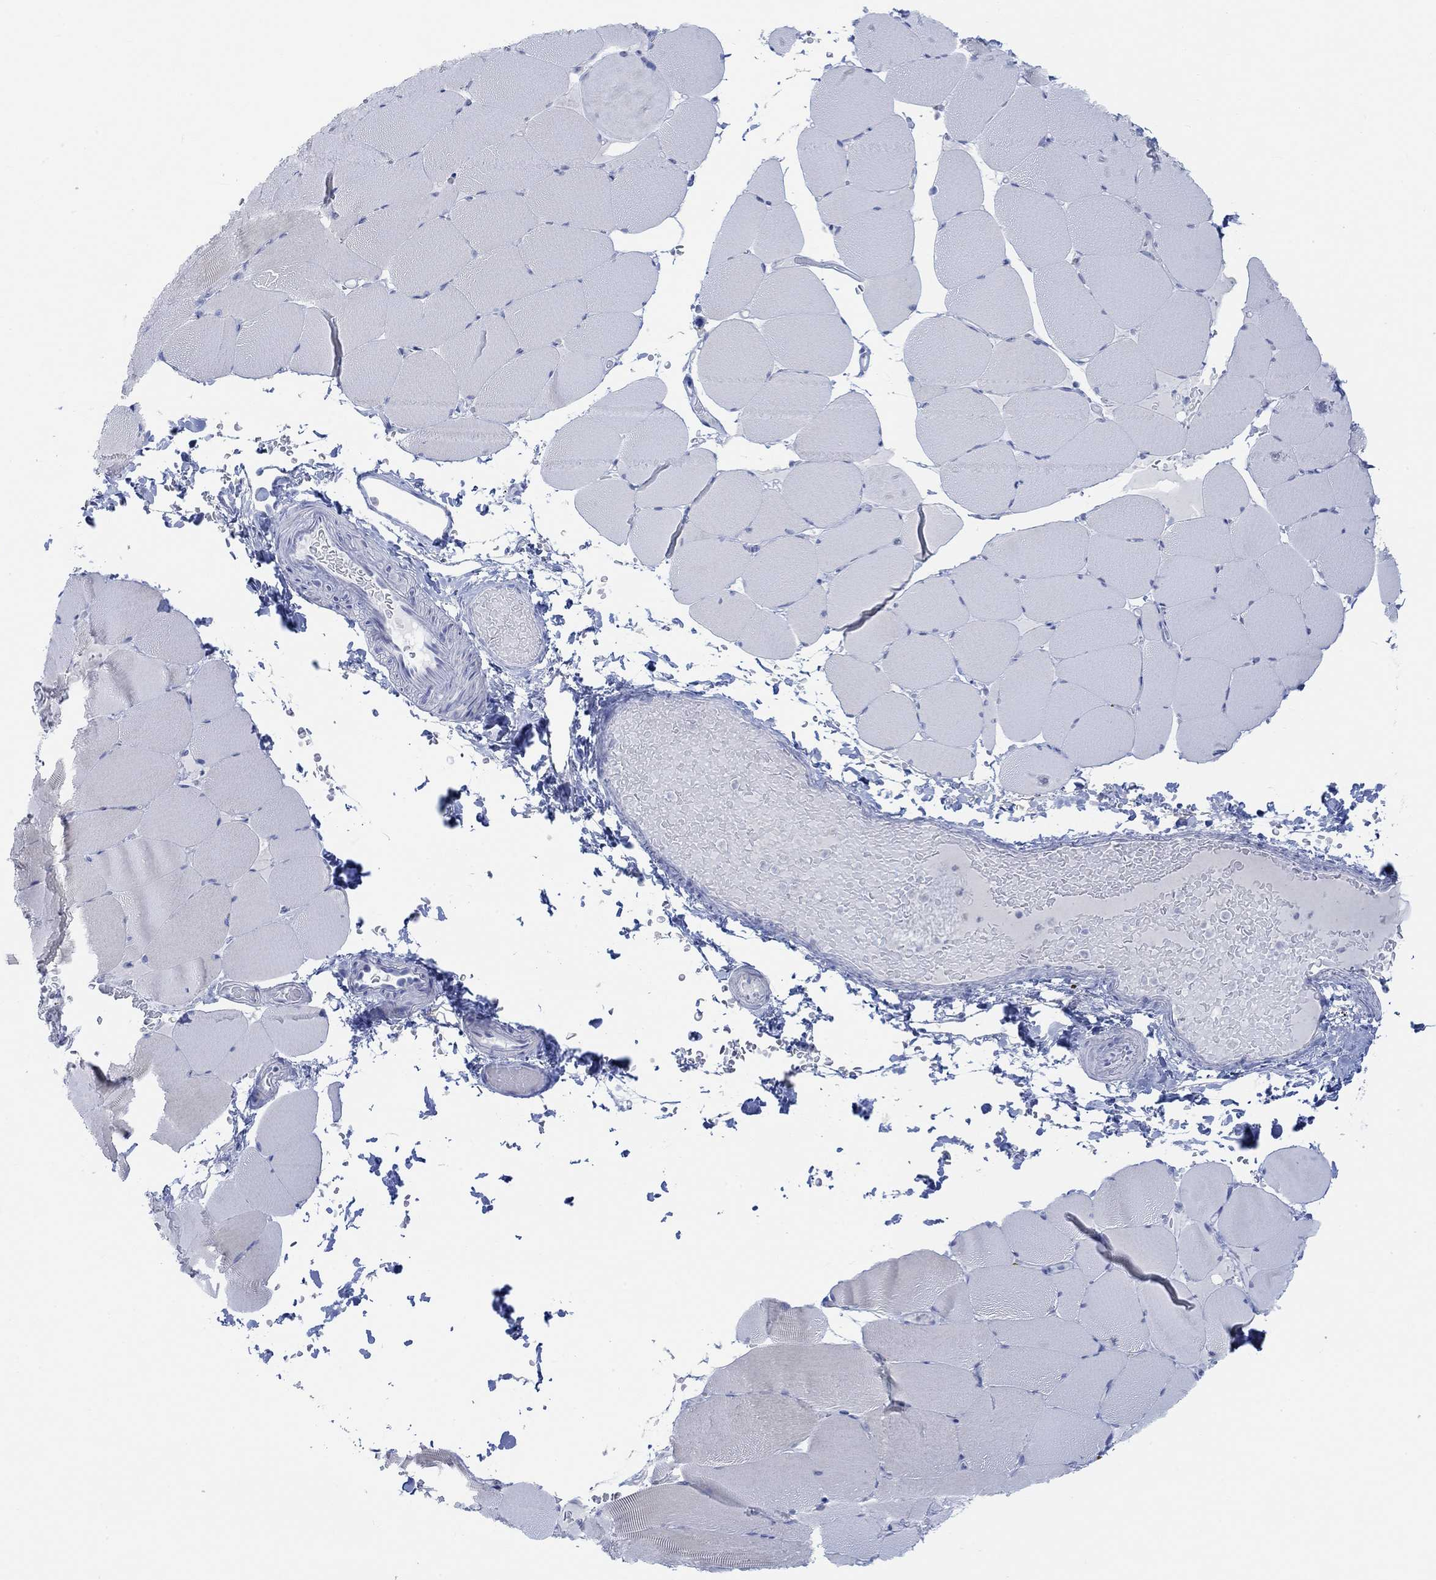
{"staining": {"intensity": "negative", "quantity": "none", "location": "none"}, "tissue": "skeletal muscle", "cell_type": "Myocytes", "image_type": "normal", "snomed": [{"axis": "morphology", "description": "Normal tissue, NOS"}, {"axis": "topography", "description": "Skeletal muscle"}], "caption": "High magnification brightfield microscopy of unremarkable skeletal muscle stained with DAB (brown) and counterstained with hematoxylin (blue): myocytes show no significant expression.", "gene": "AK8", "patient": {"sex": "female", "age": 37}}